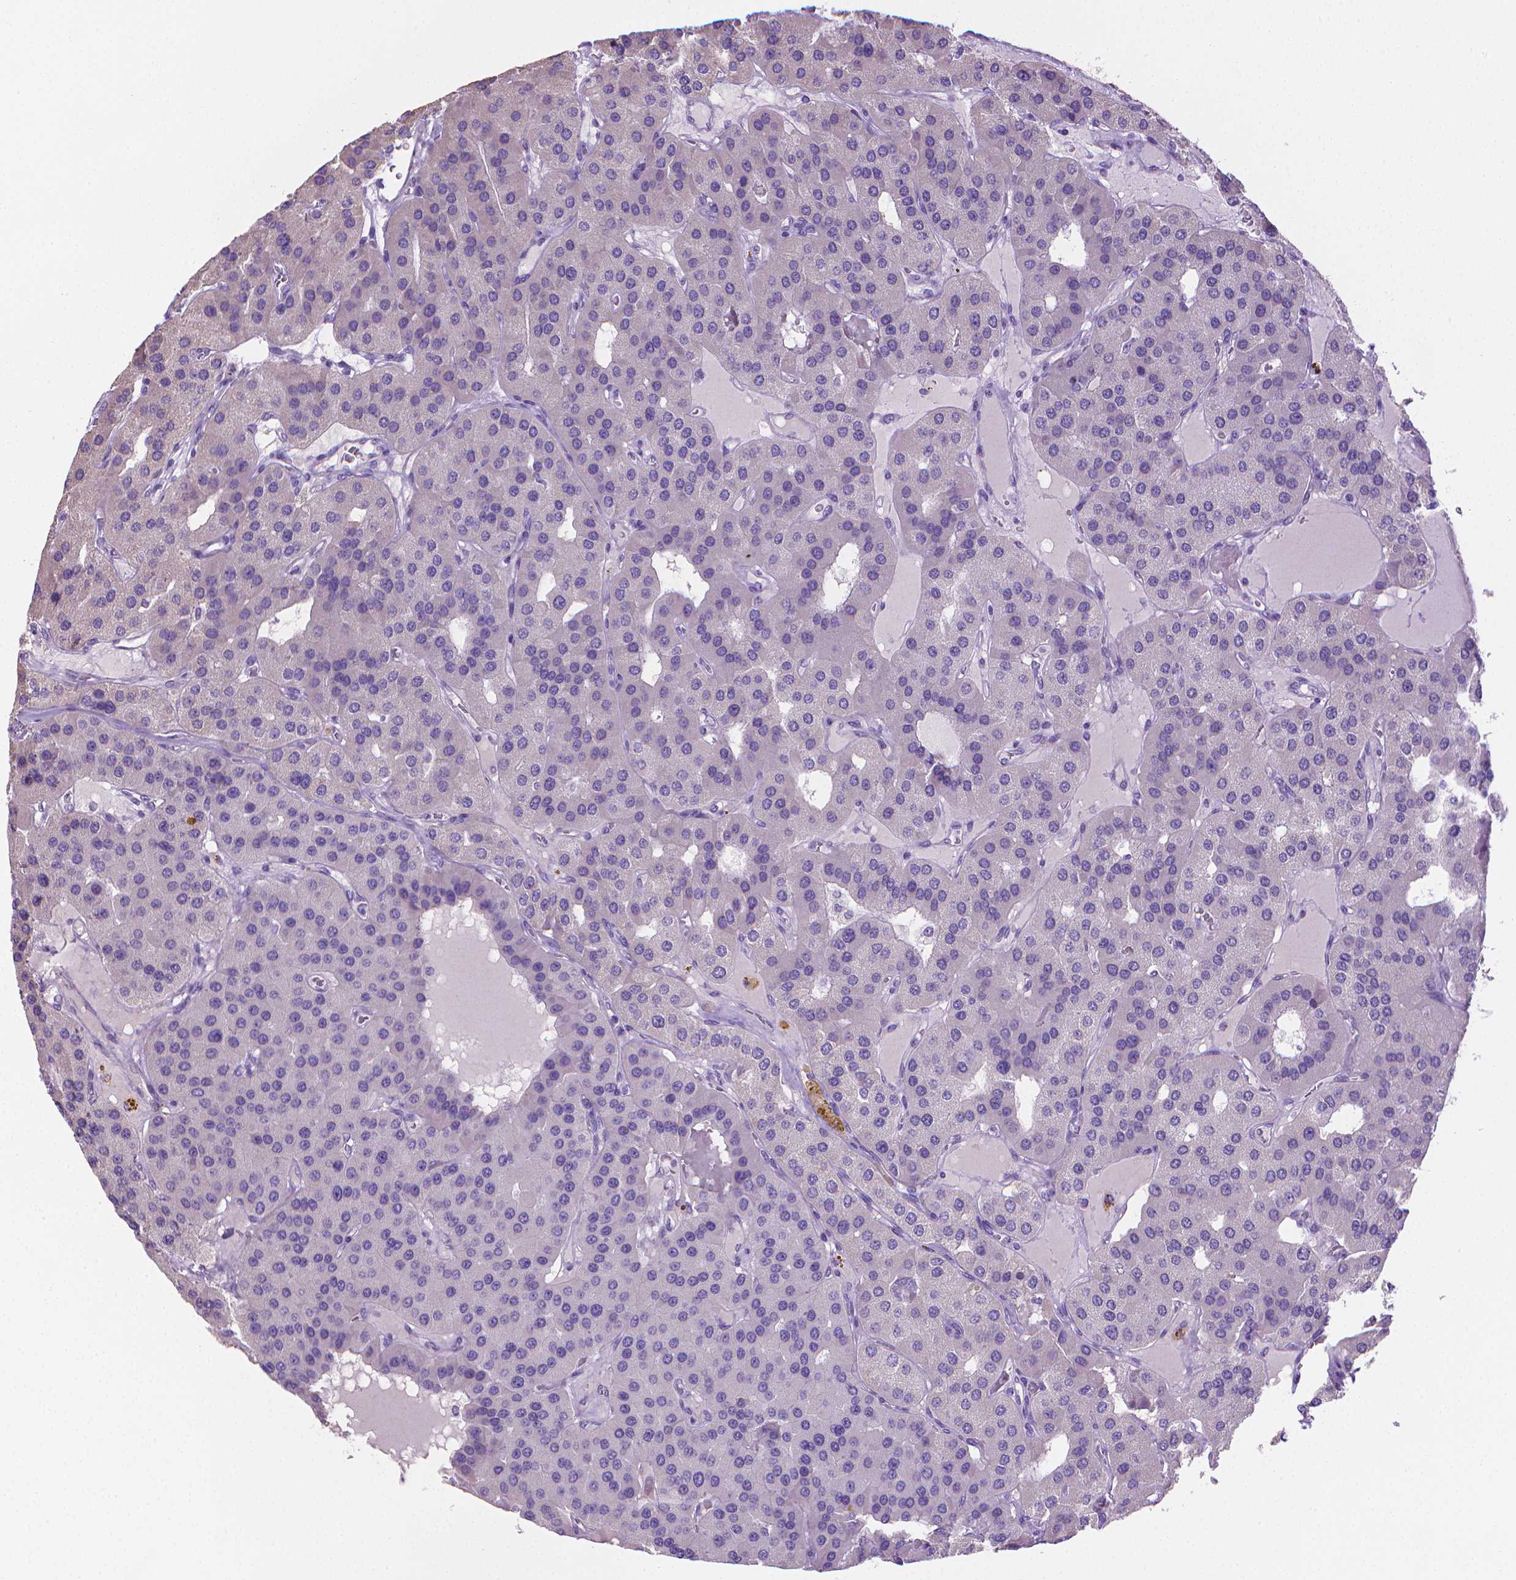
{"staining": {"intensity": "negative", "quantity": "none", "location": "none"}, "tissue": "parathyroid gland", "cell_type": "Glandular cells", "image_type": "normal", "snomed": [{"axis": "morphology", "description": "Normal tissue, NOS"}, {"axis": "morphology", "description": "Adenoma, NOS"}, {"axis": "topography", "description": "Parathyroid gland"}], "caption": "A photomicrograph of human parathyroid gland is negative for staining in glandular cells.", "gene": "PNMA2", "patient": {"sex": "female", "age": 86}}